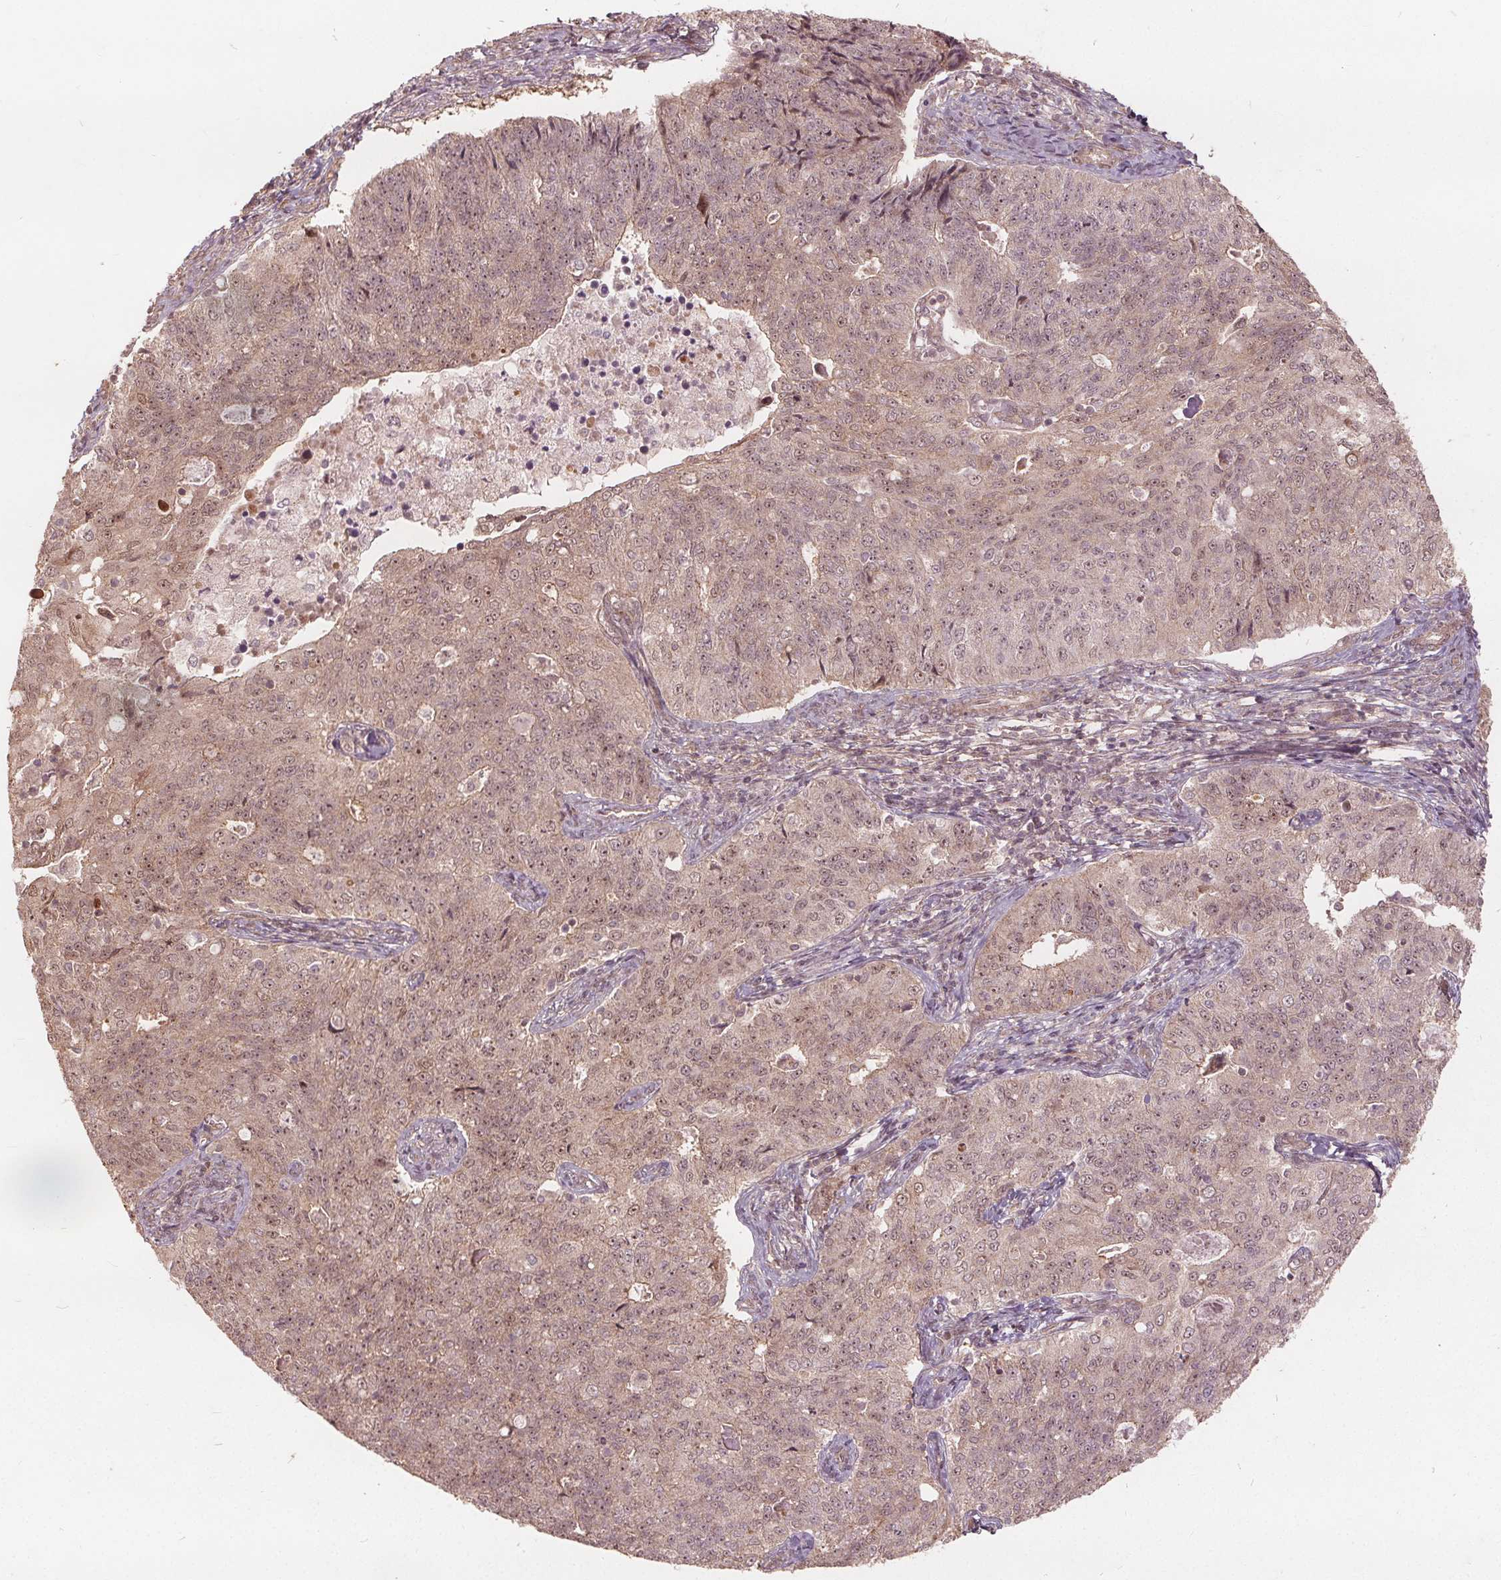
{"staining": {"intensity": "weak", "quantity": ">75%", "location": "nuclear"}, "tissue": "endometrial cancer", "cell_type": "Tumor cells", "image_type": "cancer", "snomed": [{"axis": "morphology", "description": "Adenocarcinoma, NOS"}, {"axis": "topography", "description": "Endometrium"}], "caption": "Approximately >75% of tumor cells in endometrial adenocarcinoma demonstrate weak nuclear protein expression as visualized by brown immunohistochemical staining.", "gene": "PPP1CB", "patient": {"sex": "female", "age": 43}}